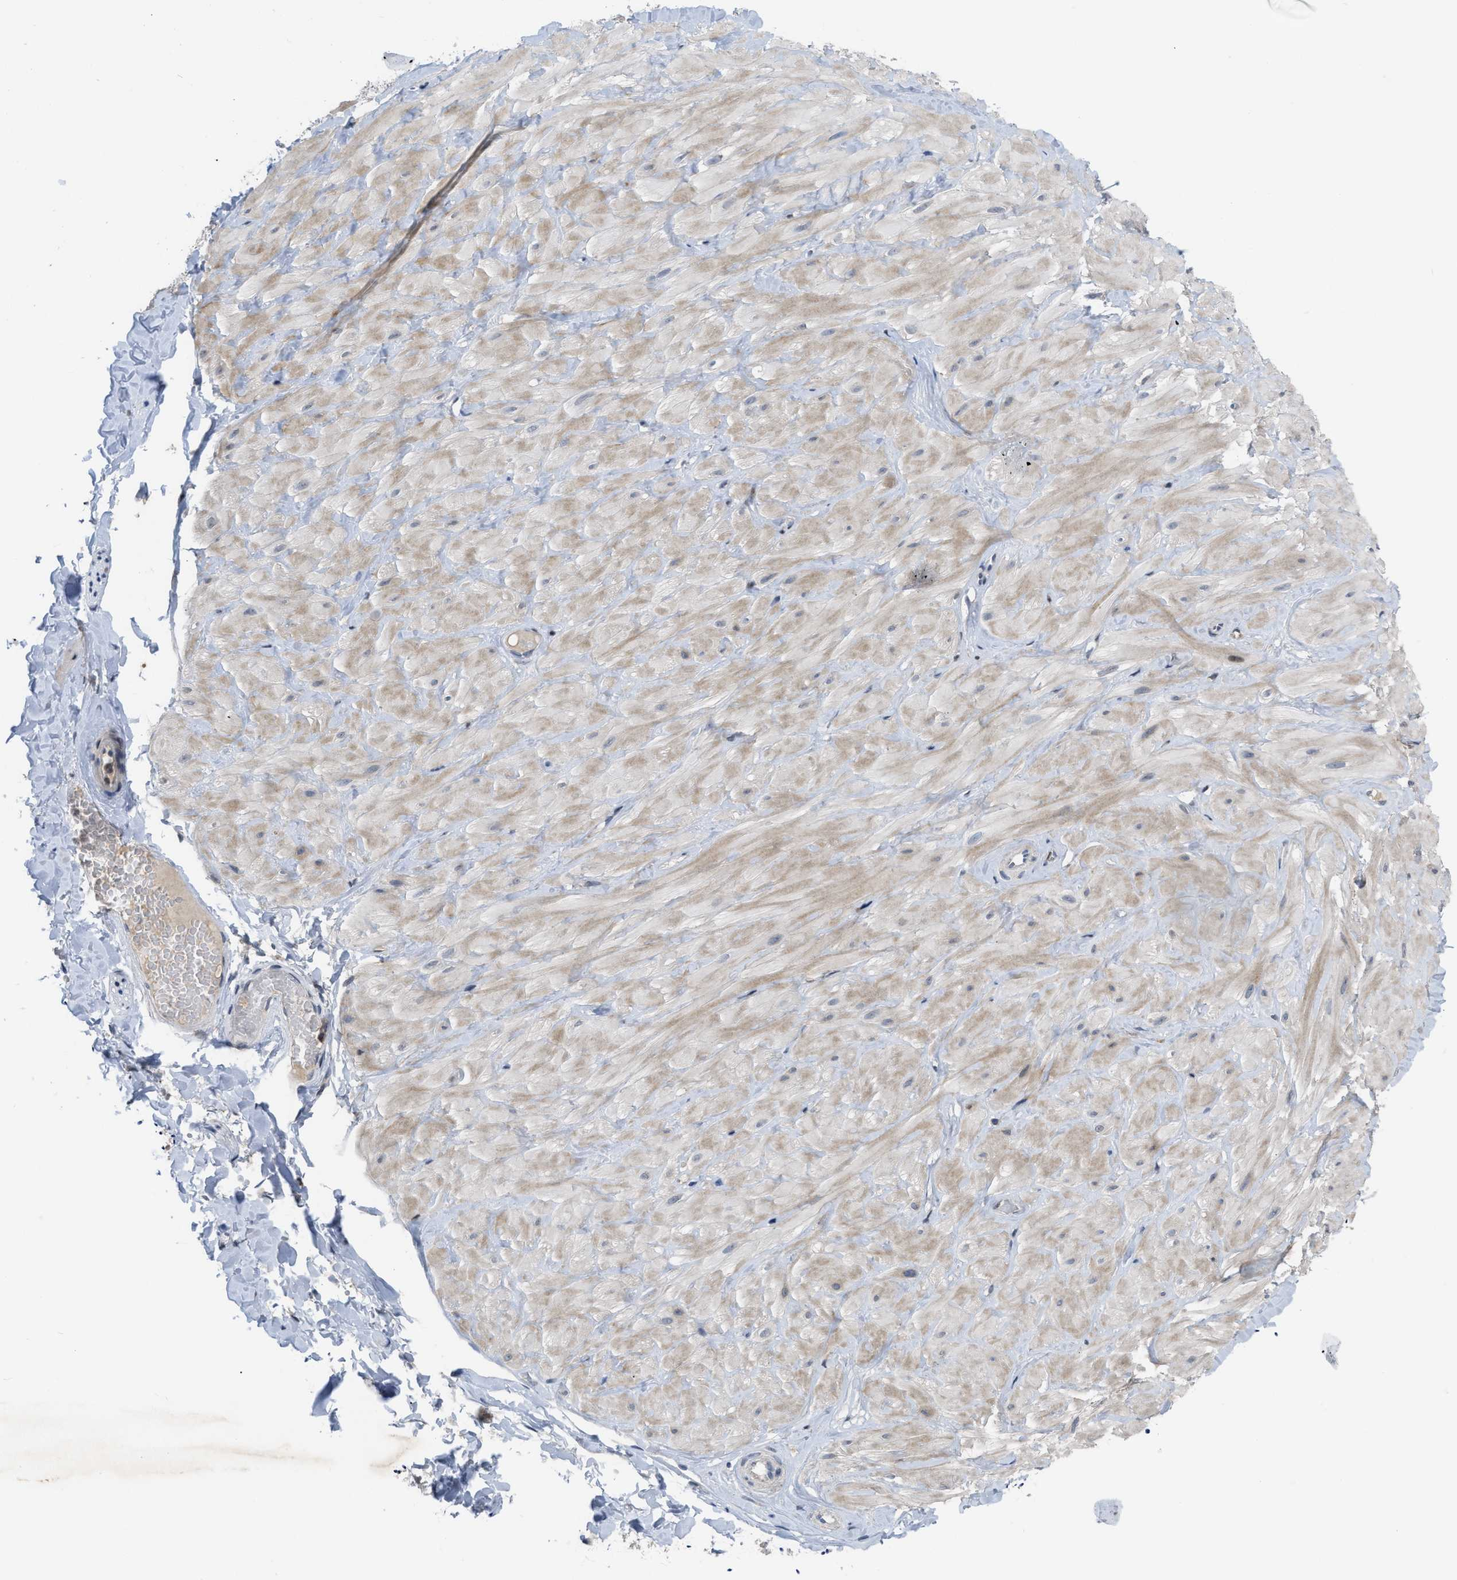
{"staining": {"intensity": "negative", "quantity": "none", "location": "none"}, "tissue": "adipose tissue", "cell_type": "Adipocytes", "image_type": "normal", "snomed": [{"axis": "morphology", "description": "Normal tissue, NOS"}, {"axis": "topography", "description": "Adipose tissue"}, {"axis": "topography", "description": "Vascular tissue"}, {"axis": "topography", "description": "Peripheral nerve tissue"}], "caption": "Immunohistochemistry (IHC) image of benign human adipose tissue stained for a protein (brown), which shows no positivity in adipocytes. (DAB immunohistochemistry, high magnification).", "gene": "SETDB1", "patient": {"sex": "male", "age": 25}}